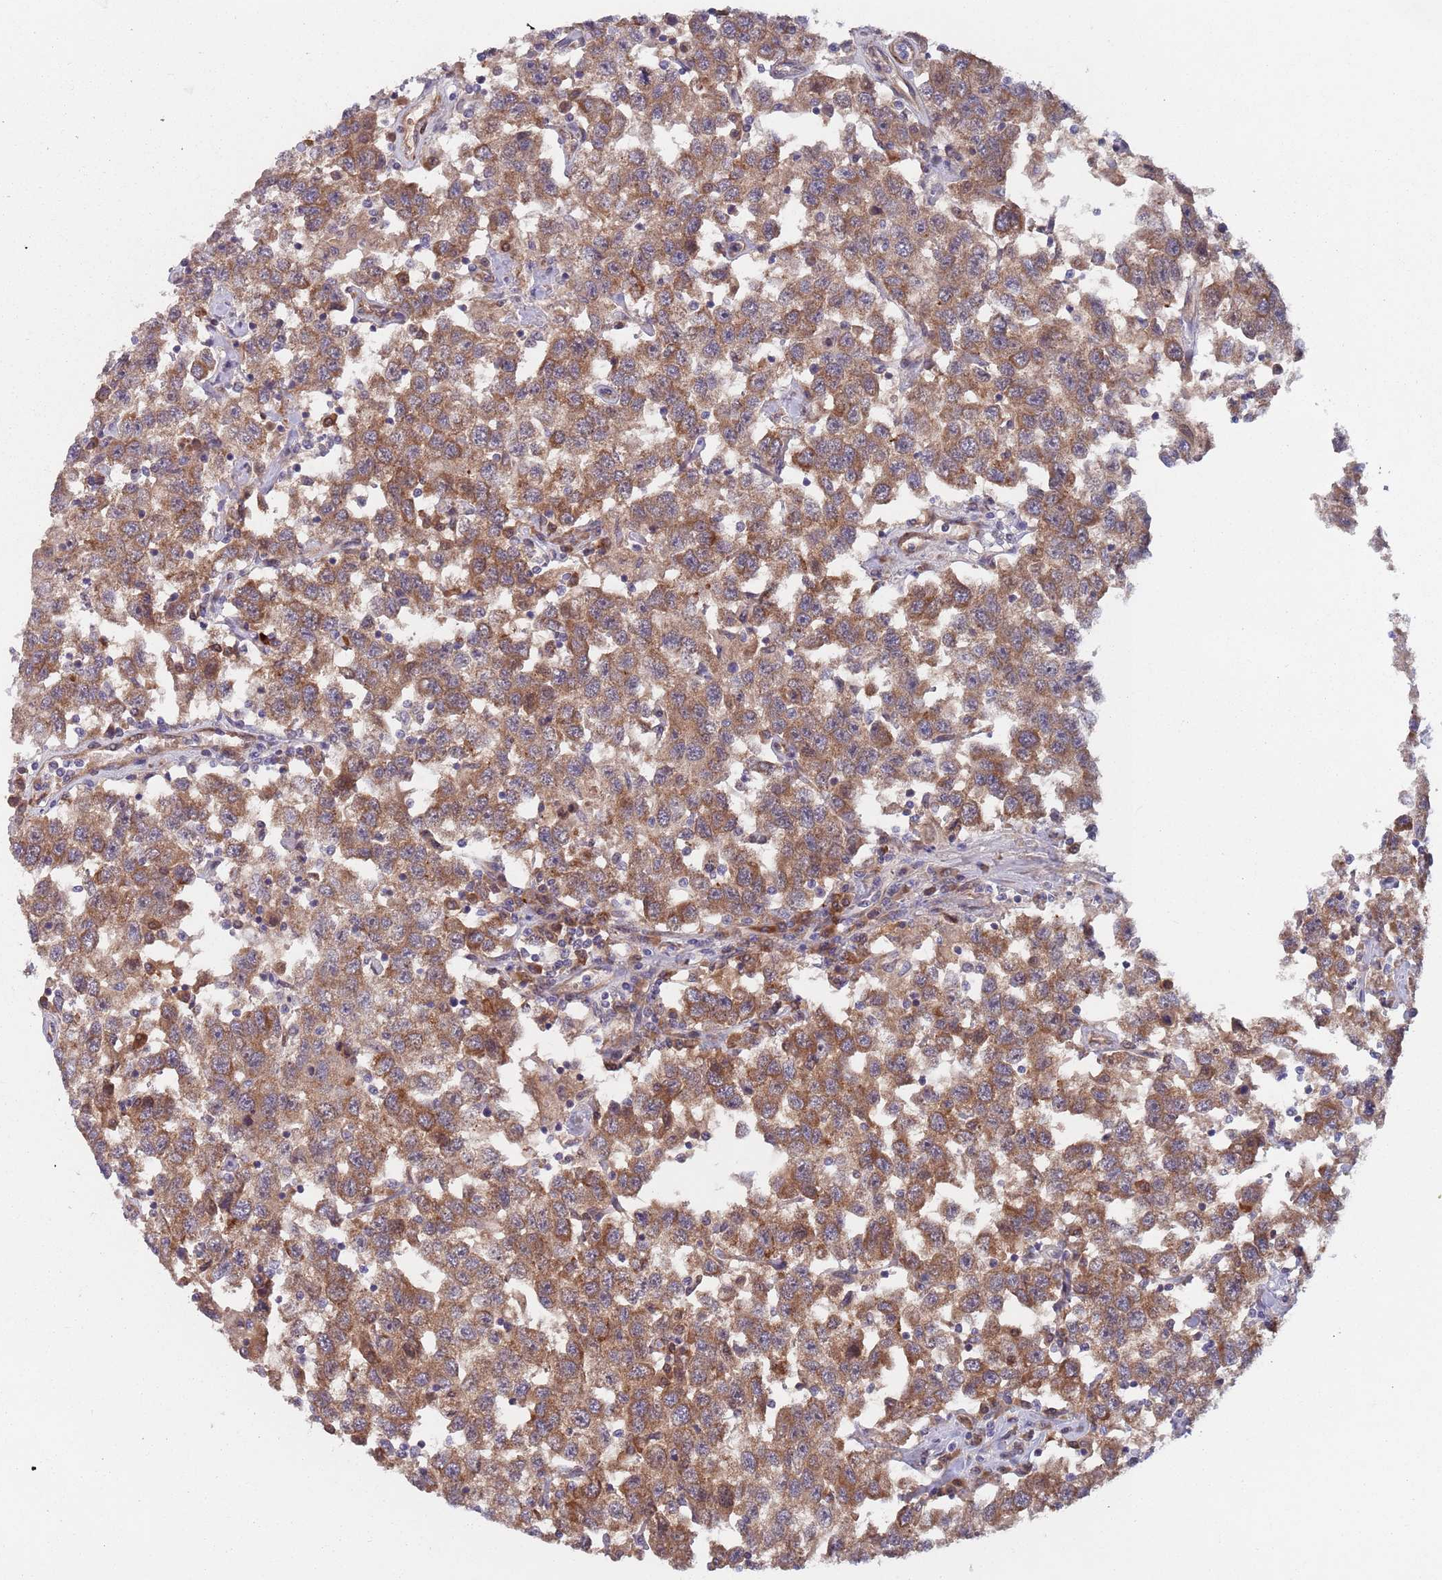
{"staining": {"intensity": "moderate", "quantity": ">75%", "location": "cytoplasmic/membranous"}, "tissue": "testis cancer", "cell_type": "Tumor cells", "image_type": "cancer", "snomed": [{"axis": "morphology", "description": "Seminoma, NOS"}, {"axis": "topography", "description": "Testis"}], "caption": "Tumor cells display moderate cytoplasmic/membranous positivity in approximately >75% of cells in testis seminoma.", "gene": "ZNF140", "patient": {"sex": "male", "age": 41}}